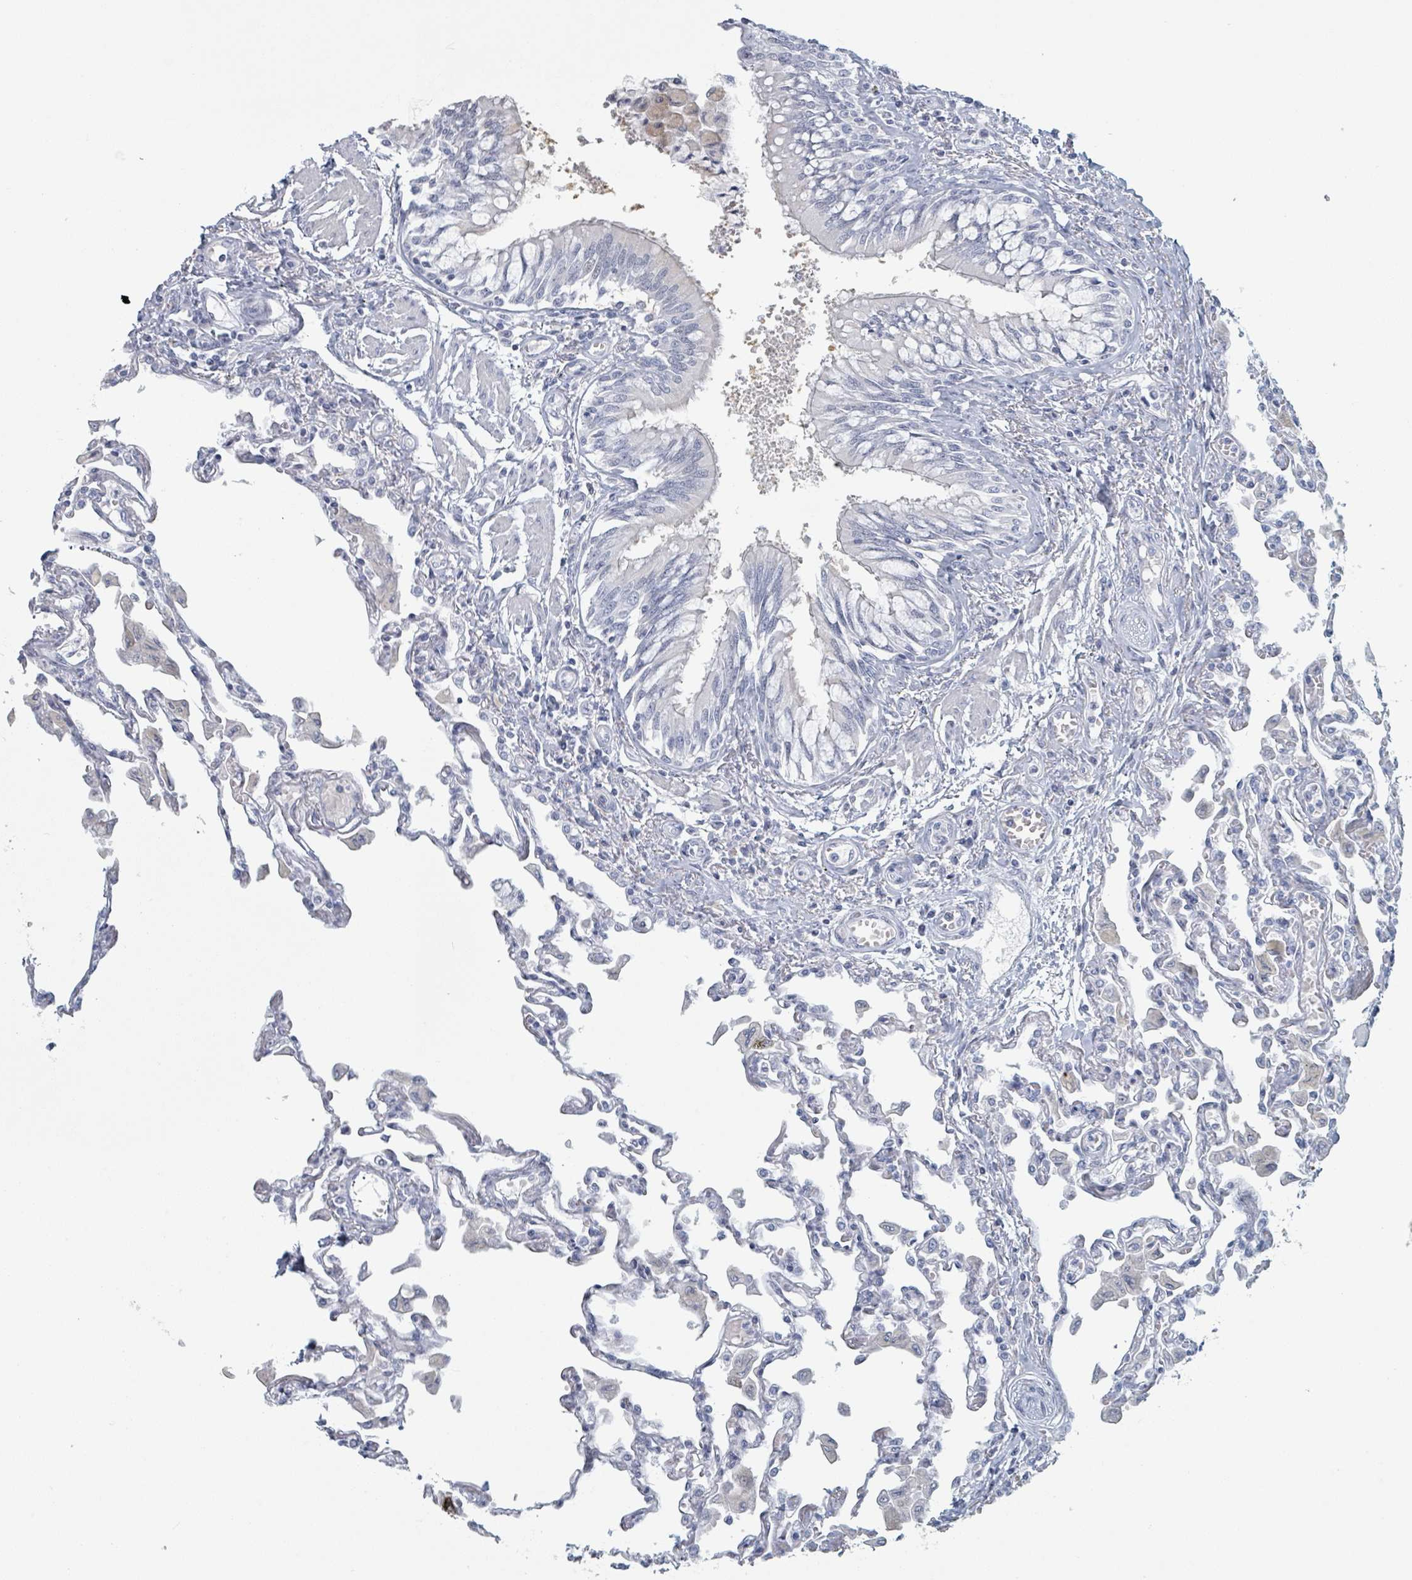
{"staining": {"intensity": "negative", "quantity": "none", "location": "none"}, "tissue": "lung", "cell_type": "Alveolar cells", "image_type": "normal", "snomed": [{"axis": "morphology", "description": "Normal tissue, NOS"}, {"axis": "topography", "description": "Bronchus"}, {"axis": "topography", "description": "Lung"}], "caption": "The image shows no significant expression in alveolar cells of lung.", "gene": "HEATR5A", "patient": {"sex": "female", "age": 49}}